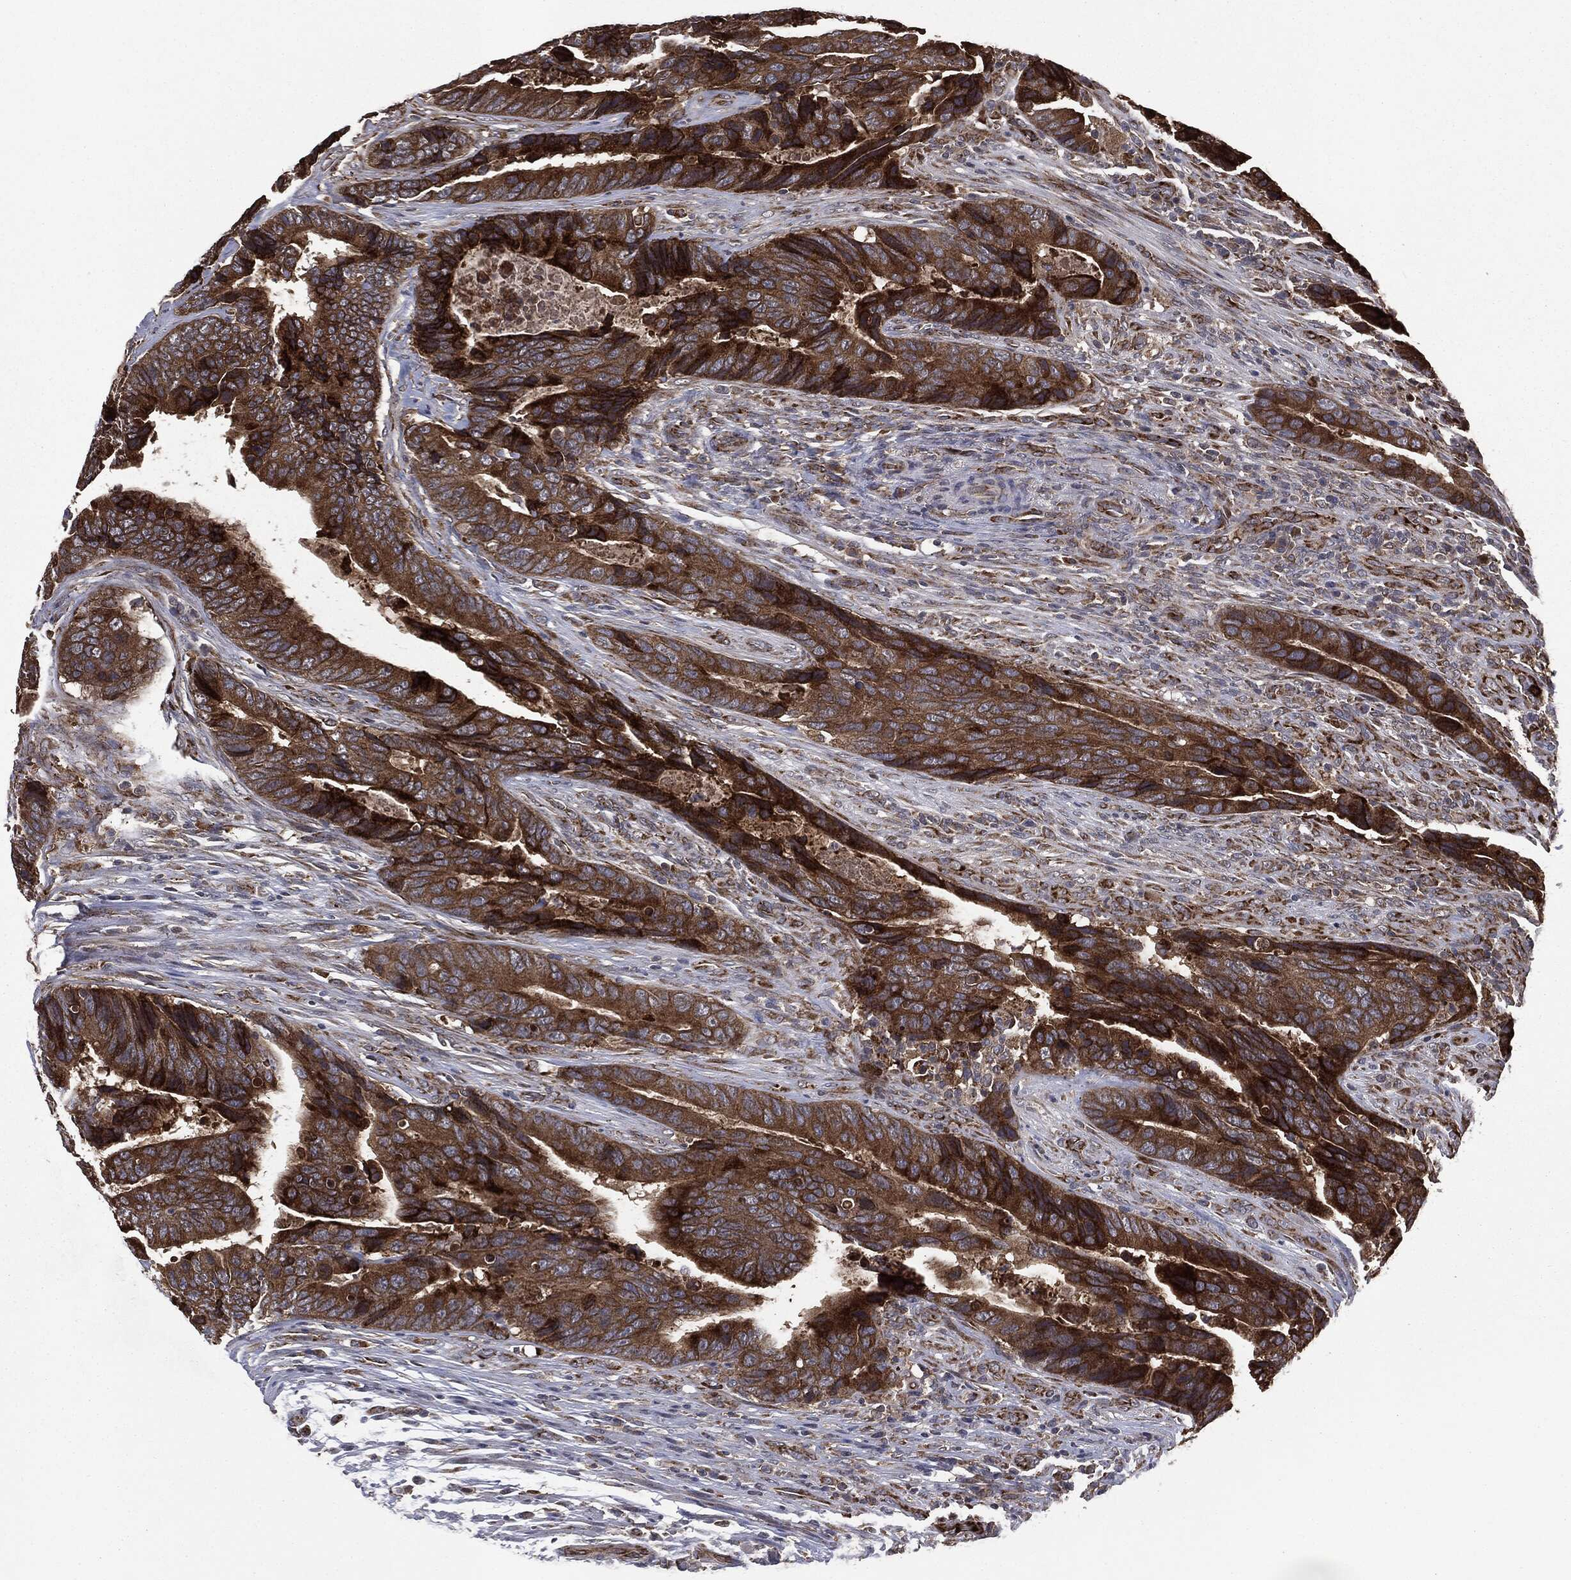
{"staining": {"intensity": "strong", "quantity": ">75%", "location": "cytoplasmic/membranous"}, "tissue": "colorectal cancer", "cell_type": "Tumor cells", "image_type": "cancer", "snomed": [{"axis": "morphology", "description": "Adenocarcinoma, NOS"}, {"axis": "topography", "description": "Colon"}], "caption": "Immunohistochemical staining of adenocarcinoma (colorectal) demonstrates high levels of strong cytoplasmic/membranous protein positivity in about >75% of tumor cells. (Stains: DAB (3,3'-diaminobenzidine) in brown, nuclei in blue, Microscopy: brightfield microscopy at high magnification).", "gene": "PLOD3", "patient": {"sex": "female", "age": 56}}